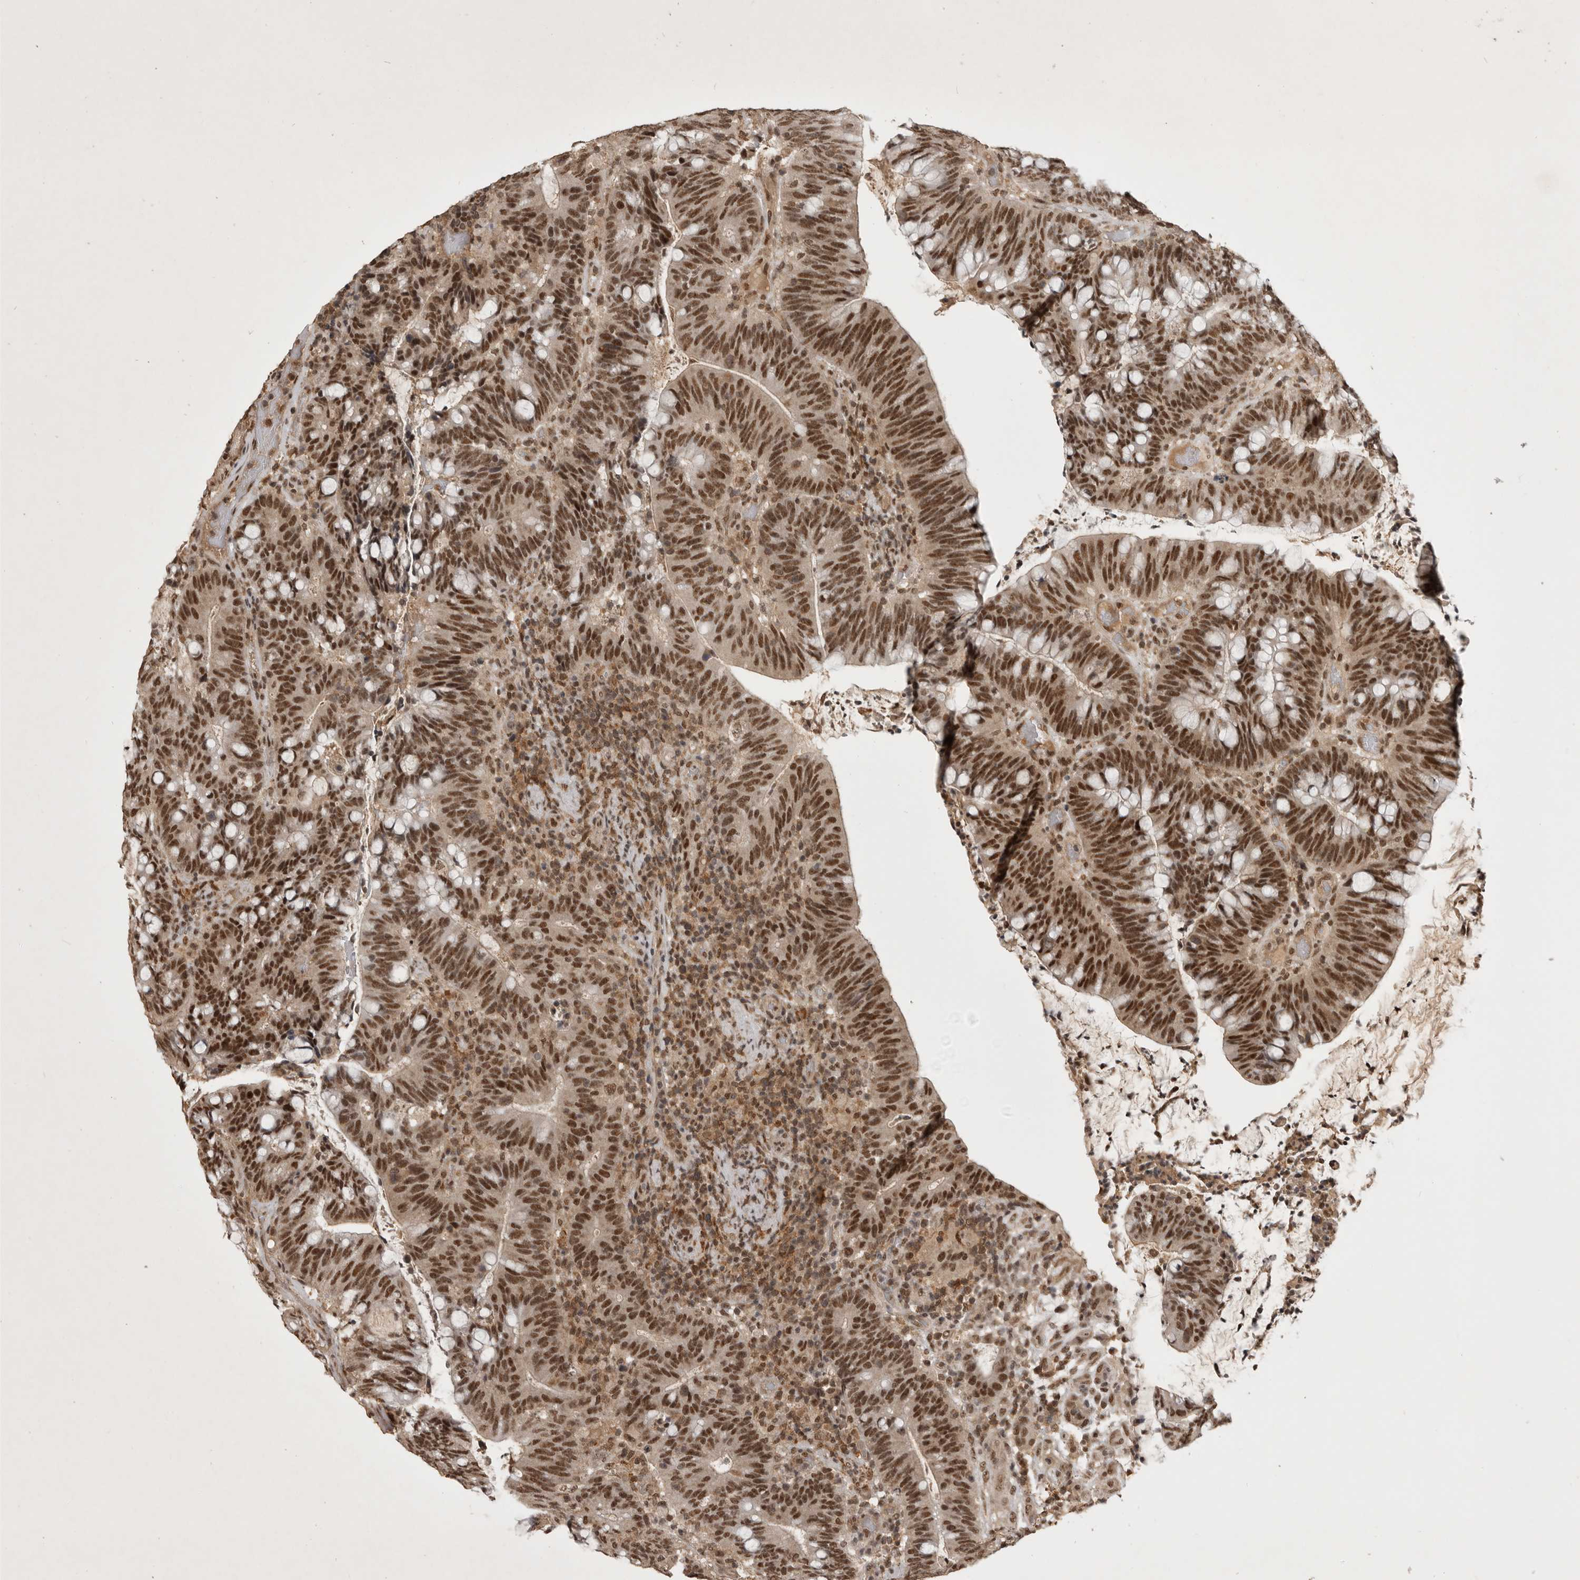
{"staining": {"intensity": "strong", "quantity": ">75%", "location": "nuclear"}, "tissue": "colorectal cancer", "cell_type": "Tumor cells", "image_type": "cancer", "snomed": [{"axis": "morphology", "description": "Adenocarcinoma, NOS"}, {"axis": "topography", "description": "Colon"}], "caption": "Protein expression by IHC displays strong nuclear staining in approximately >75% of tumor cells in colorectal cancer (adenocarcinoma).", "gene": "CBLL1", "patient": {"sex": "female", "age": 66}}